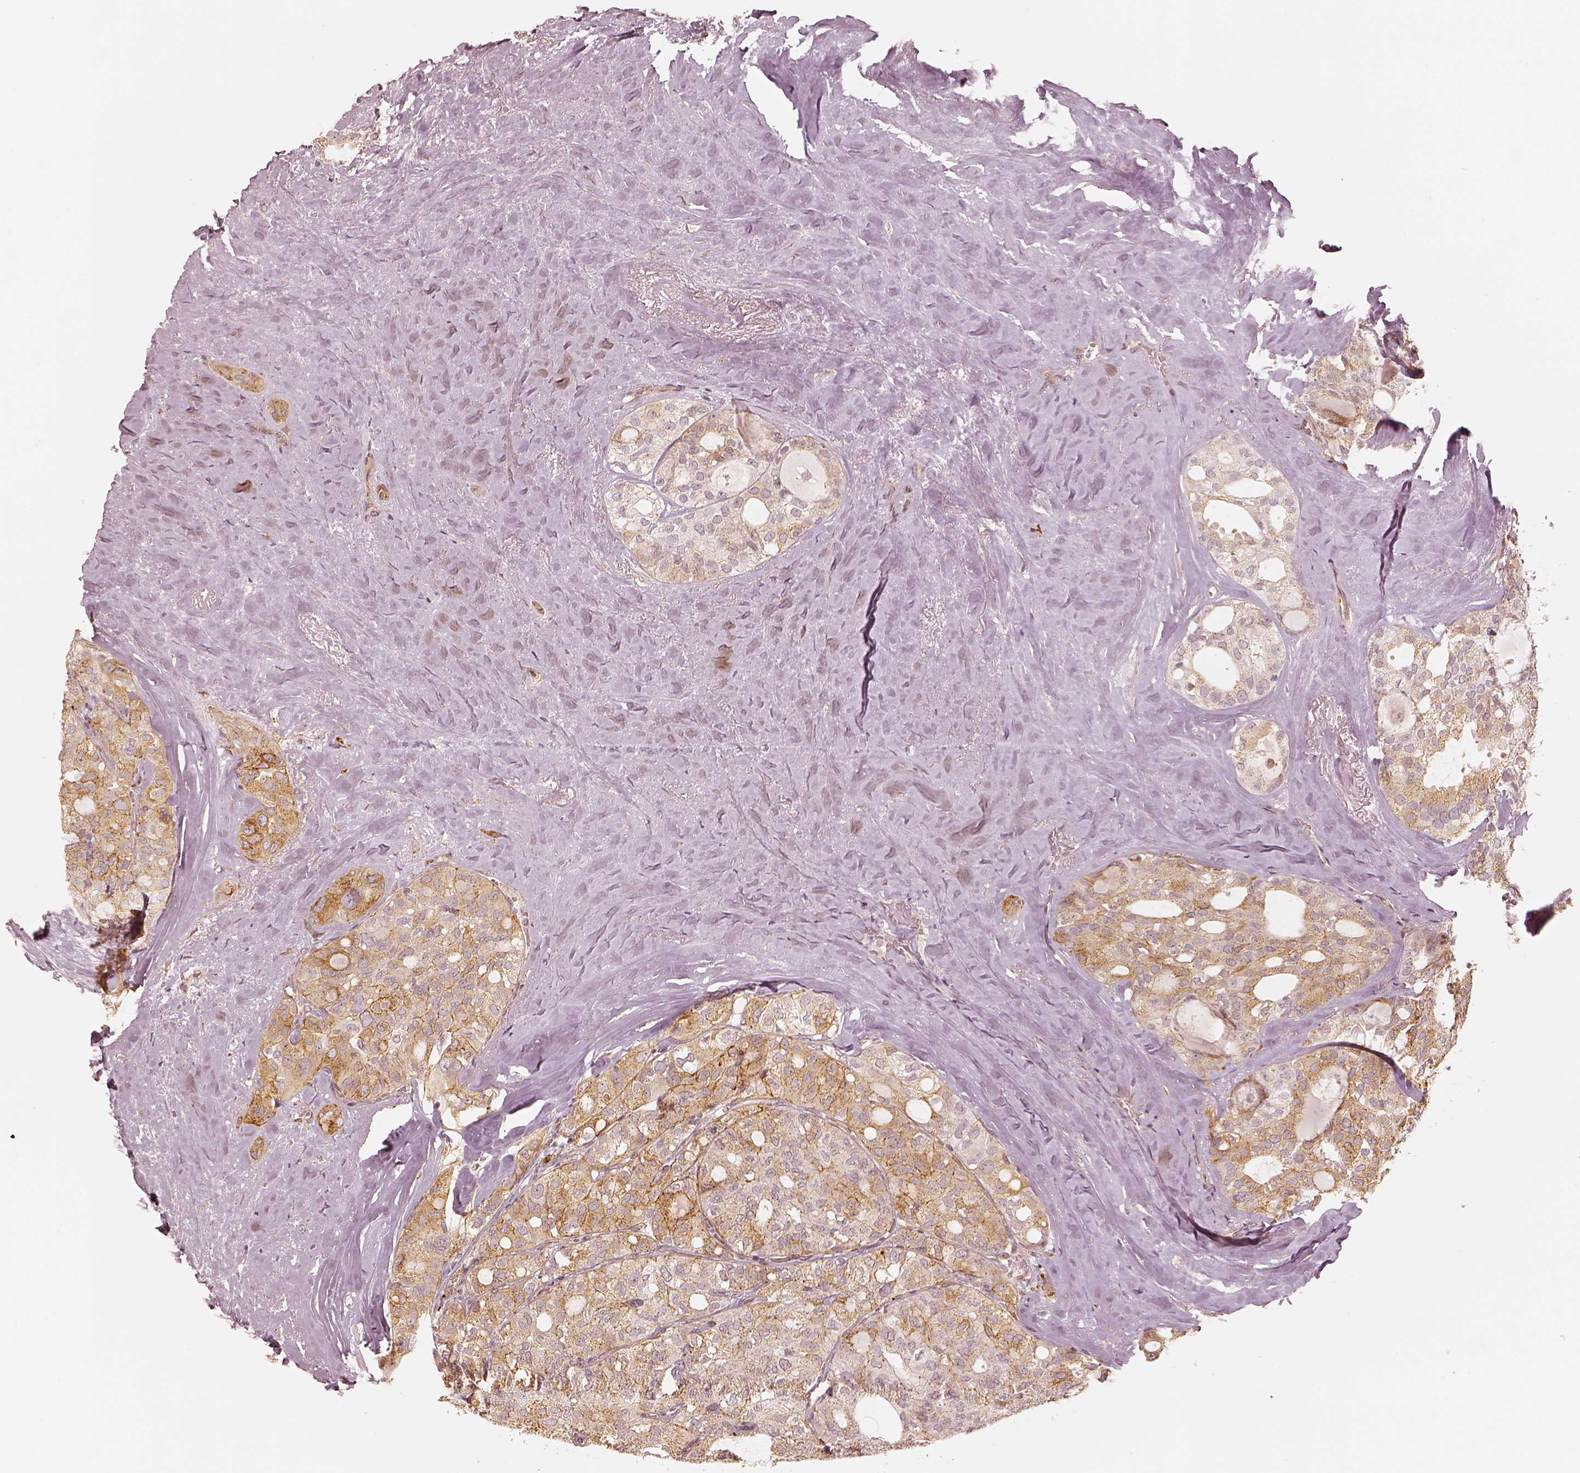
{"staining": {"intensity": "moderate", "quantity": "25%-75%", "location": "cytoplasmic/membranous"}, "tissue": "thyroid cancer", "cell_type": "Tumor cells", "image_type": "cancer", "snomed": [{"axis": "morphology", "description": "Follicular adenoma carcinoma, NOS"}, {"axis": "topography", "description": "Thyroid gland"}], "caption": "Immunohistochemistry (IHC) histopathology image of neoplastic tissue: thyroid follicular adenoma carcinoma stained using immunohistochemistry (IHC) shows medium levels of moderate protein expression localized specifically in the cytoplasmic/membranous of tumor cells, appearing as a cytoplasmic/membranous brown color.", "gene": "GORASP2", "patient": {"sex": "male", "age": 75}}